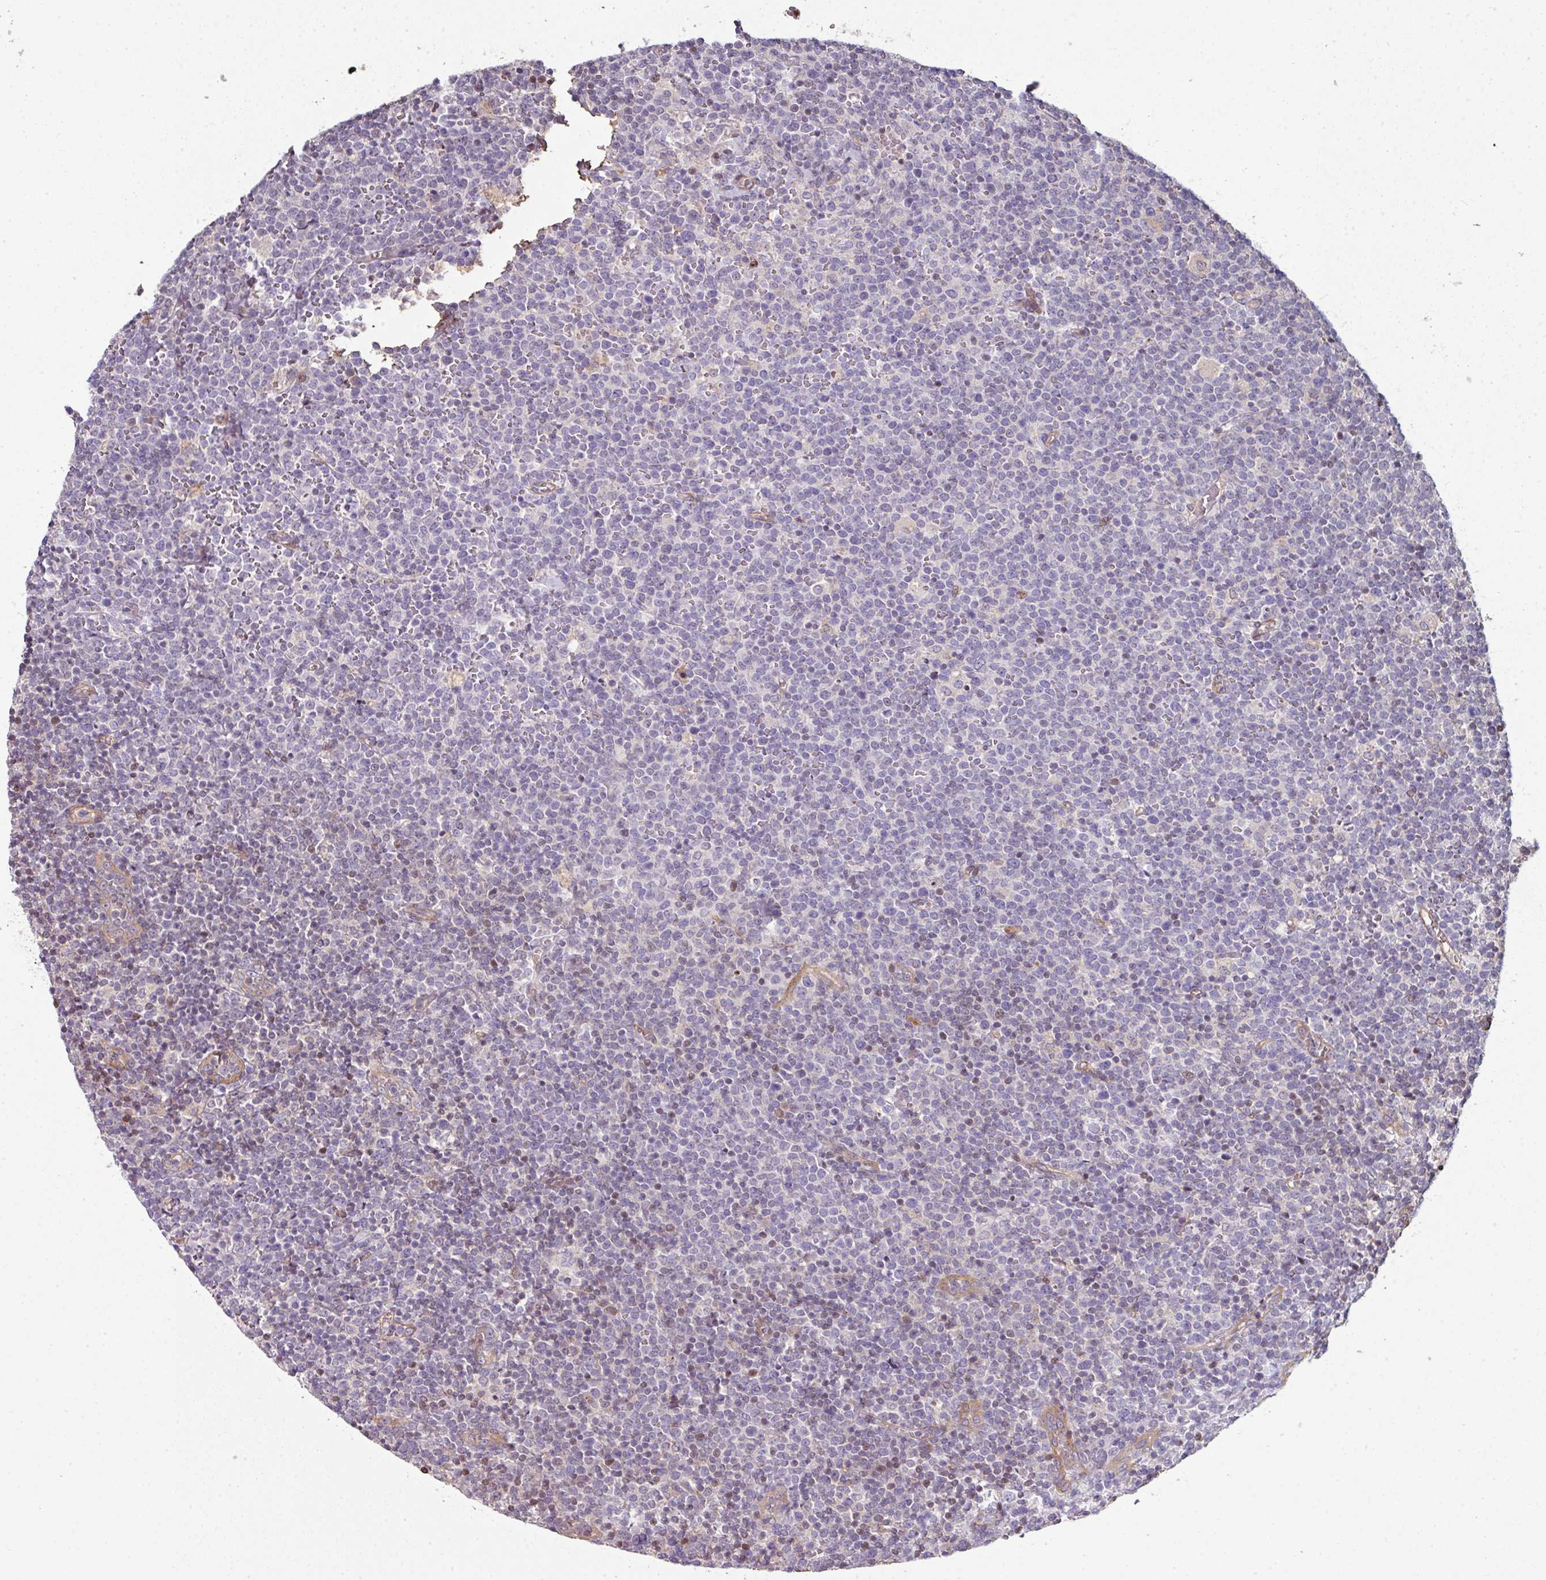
{"staining": {"intensity": "negative", "quantity": "none", "location": "none"}, "tissue": "lymphoma", "cell_type": "Tumor cells", "image_type": "cancer", "snomed": [{"axis": "morphology", "description": "Malignant lymphoma, non-Hodgkin's type, High grade"}, {"axis": "topography", "description": "Lymph node"}], "caption": "The micrograph displays no significant staining in tumor cells of lymphoma.", "gene": "ANO9", "patient": {"sex": "male", "age": 61}}